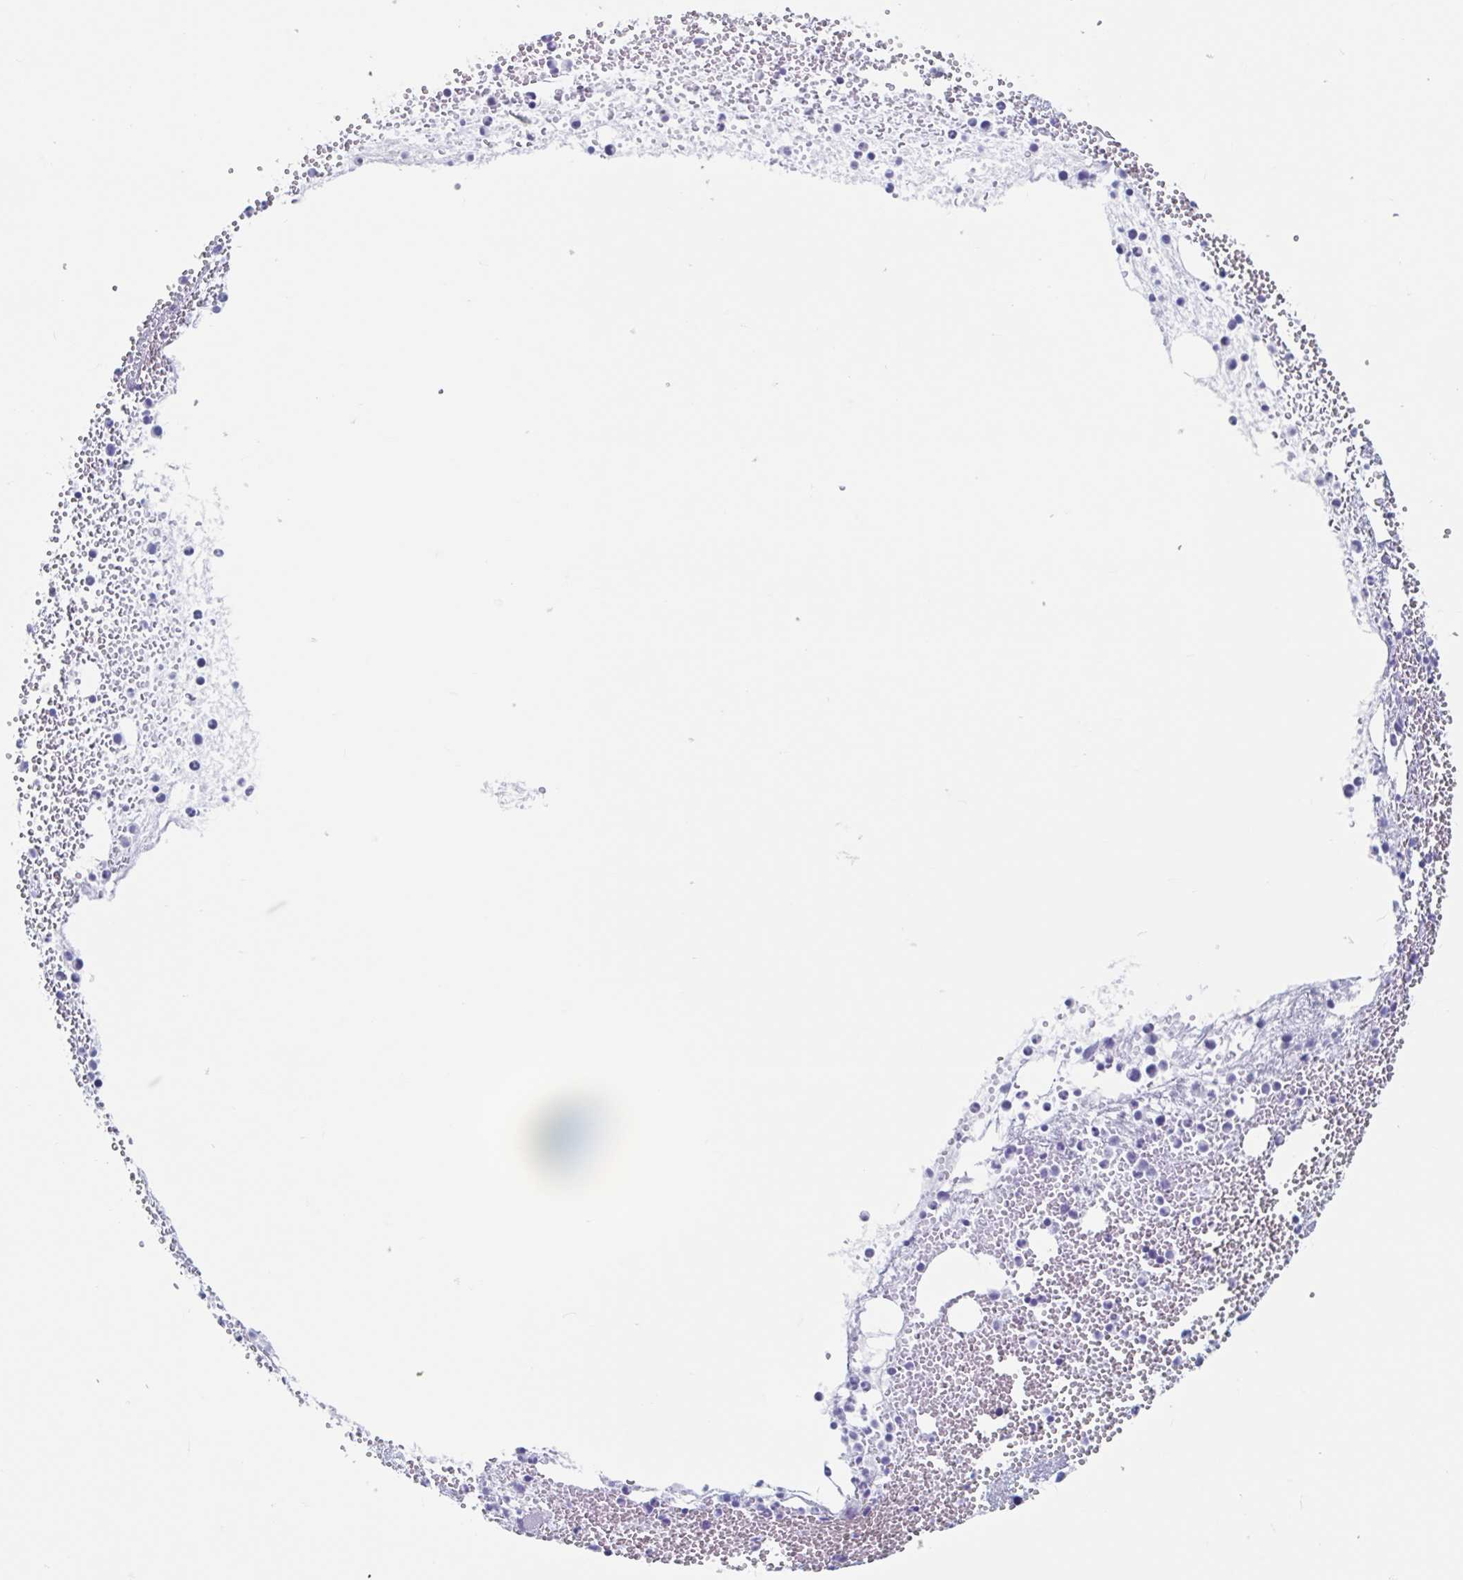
{"staining": {"intensity": "negative", "quantity": "none", "location": "none"}, "tissue": "bone marrow", "cell_type": "Hematopoietic cells", "image_type": "normal", "snomed": [{"axis": "morphology", "description": "Normal tissue, NOS"}, {"axis": "topography", "description": "Bone marrow"}], "caption": "IHC photomicrograph of unremarkable bone marrow stained for a protein (brown), which exhibits no positivity in hematopoietic cells. (Brightfield microscopy of DAB (3,3'-diaminobenzidine) immunohistochemistry at high magnification).", "gene": "SHCBP1L", "patient": {"sex": "female", "age": 57}}